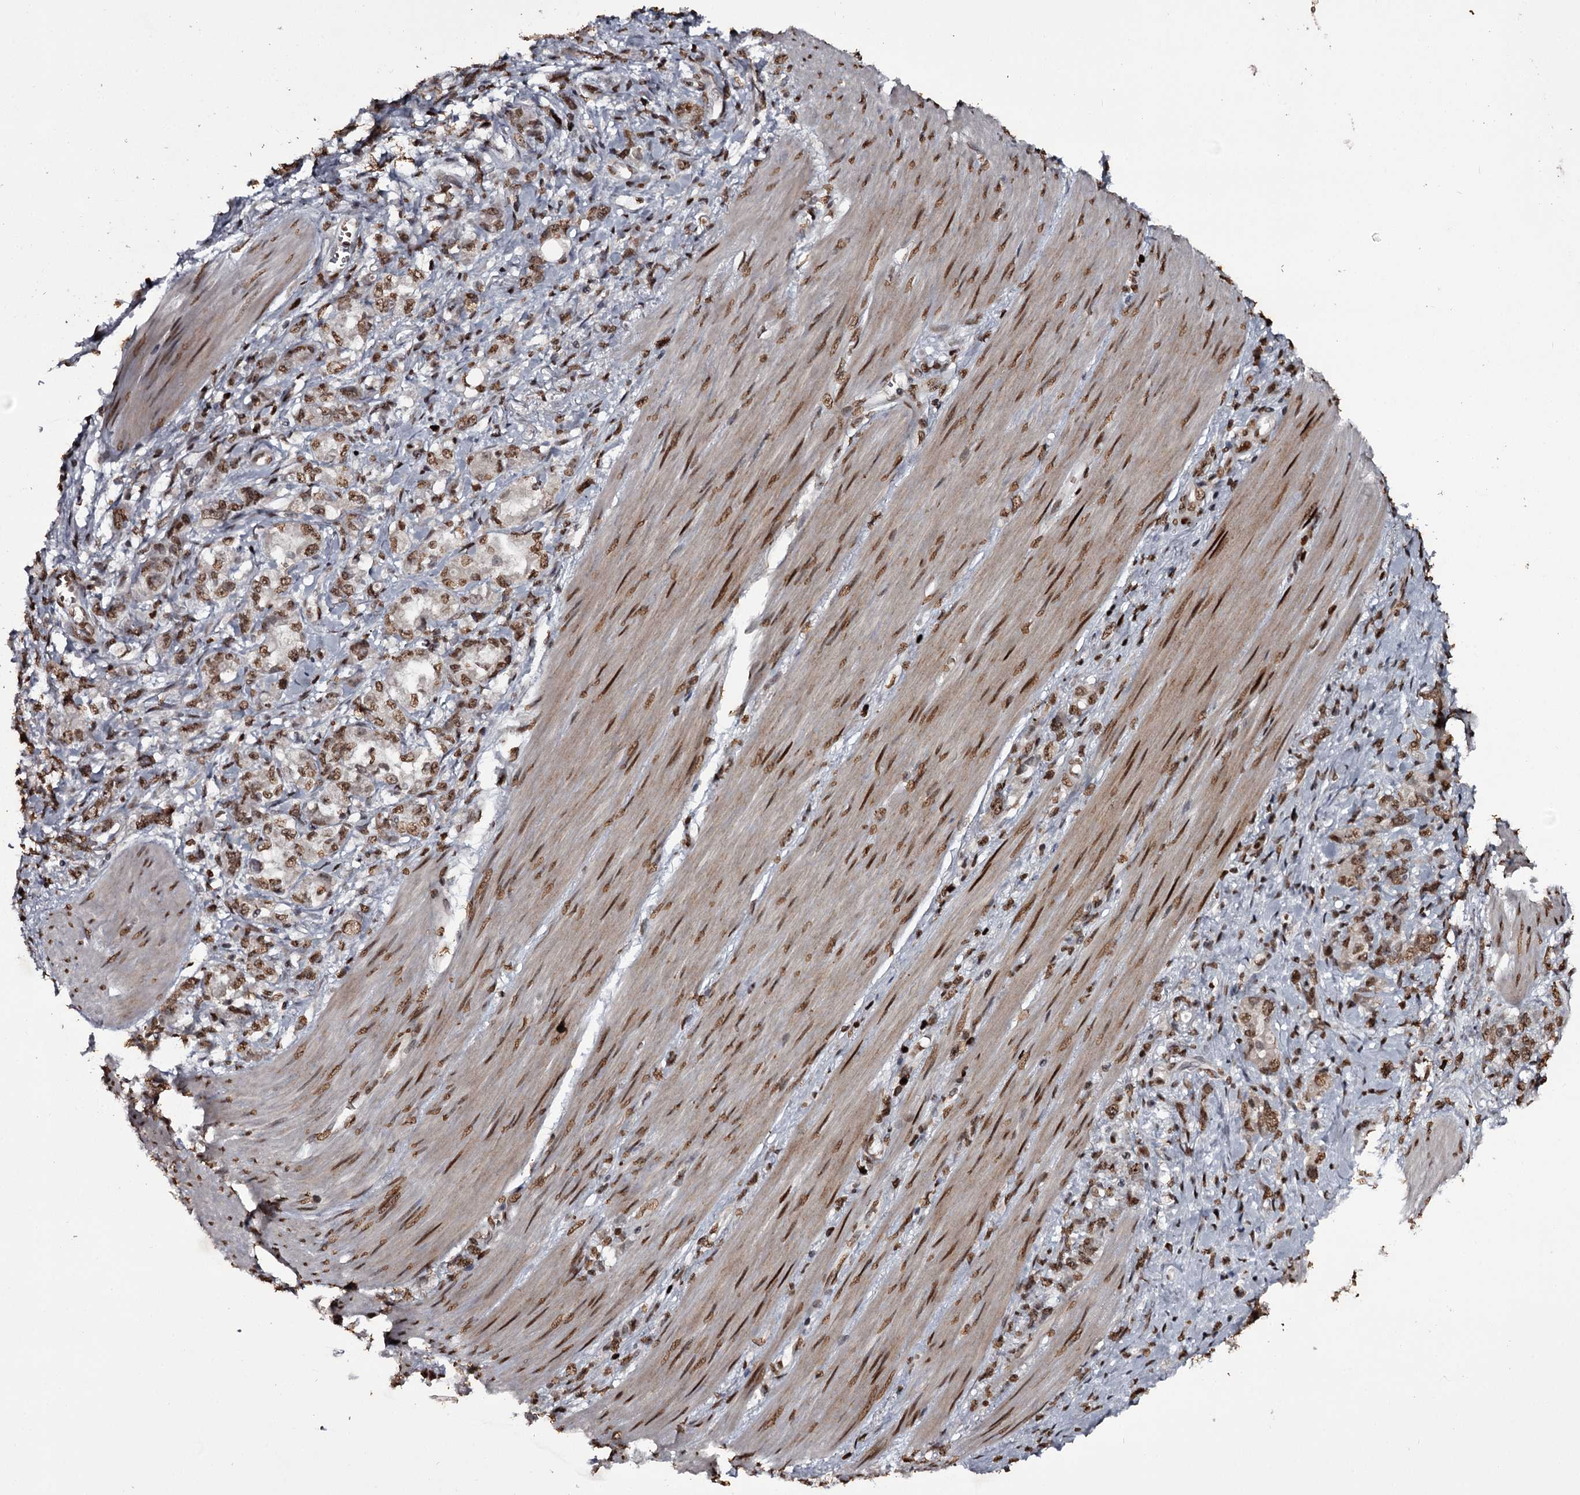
{"staining": {"intensity": "strong", "quantity": ">75%", "location": "nuclear"}, "tissue": "stomach cancer", "cell_type": "Tumor cells", "image_type": "cancer", "snomed": [{"axis": "morphology", "description": "Adenocarcinoma, NOS"}, {"axis": "topography", "description": "Stomach"}], "caption": "Stomach cancer (adenocarcinoma) stained for a protein exhibits strong nuclear positivity in tumor cells. (DAB (3,3'-diaminobenzidine) IHC with brightfield microscopy, high magnification).", "gene": "THYN1", "patient": {"sex": "female", "age": 76}}